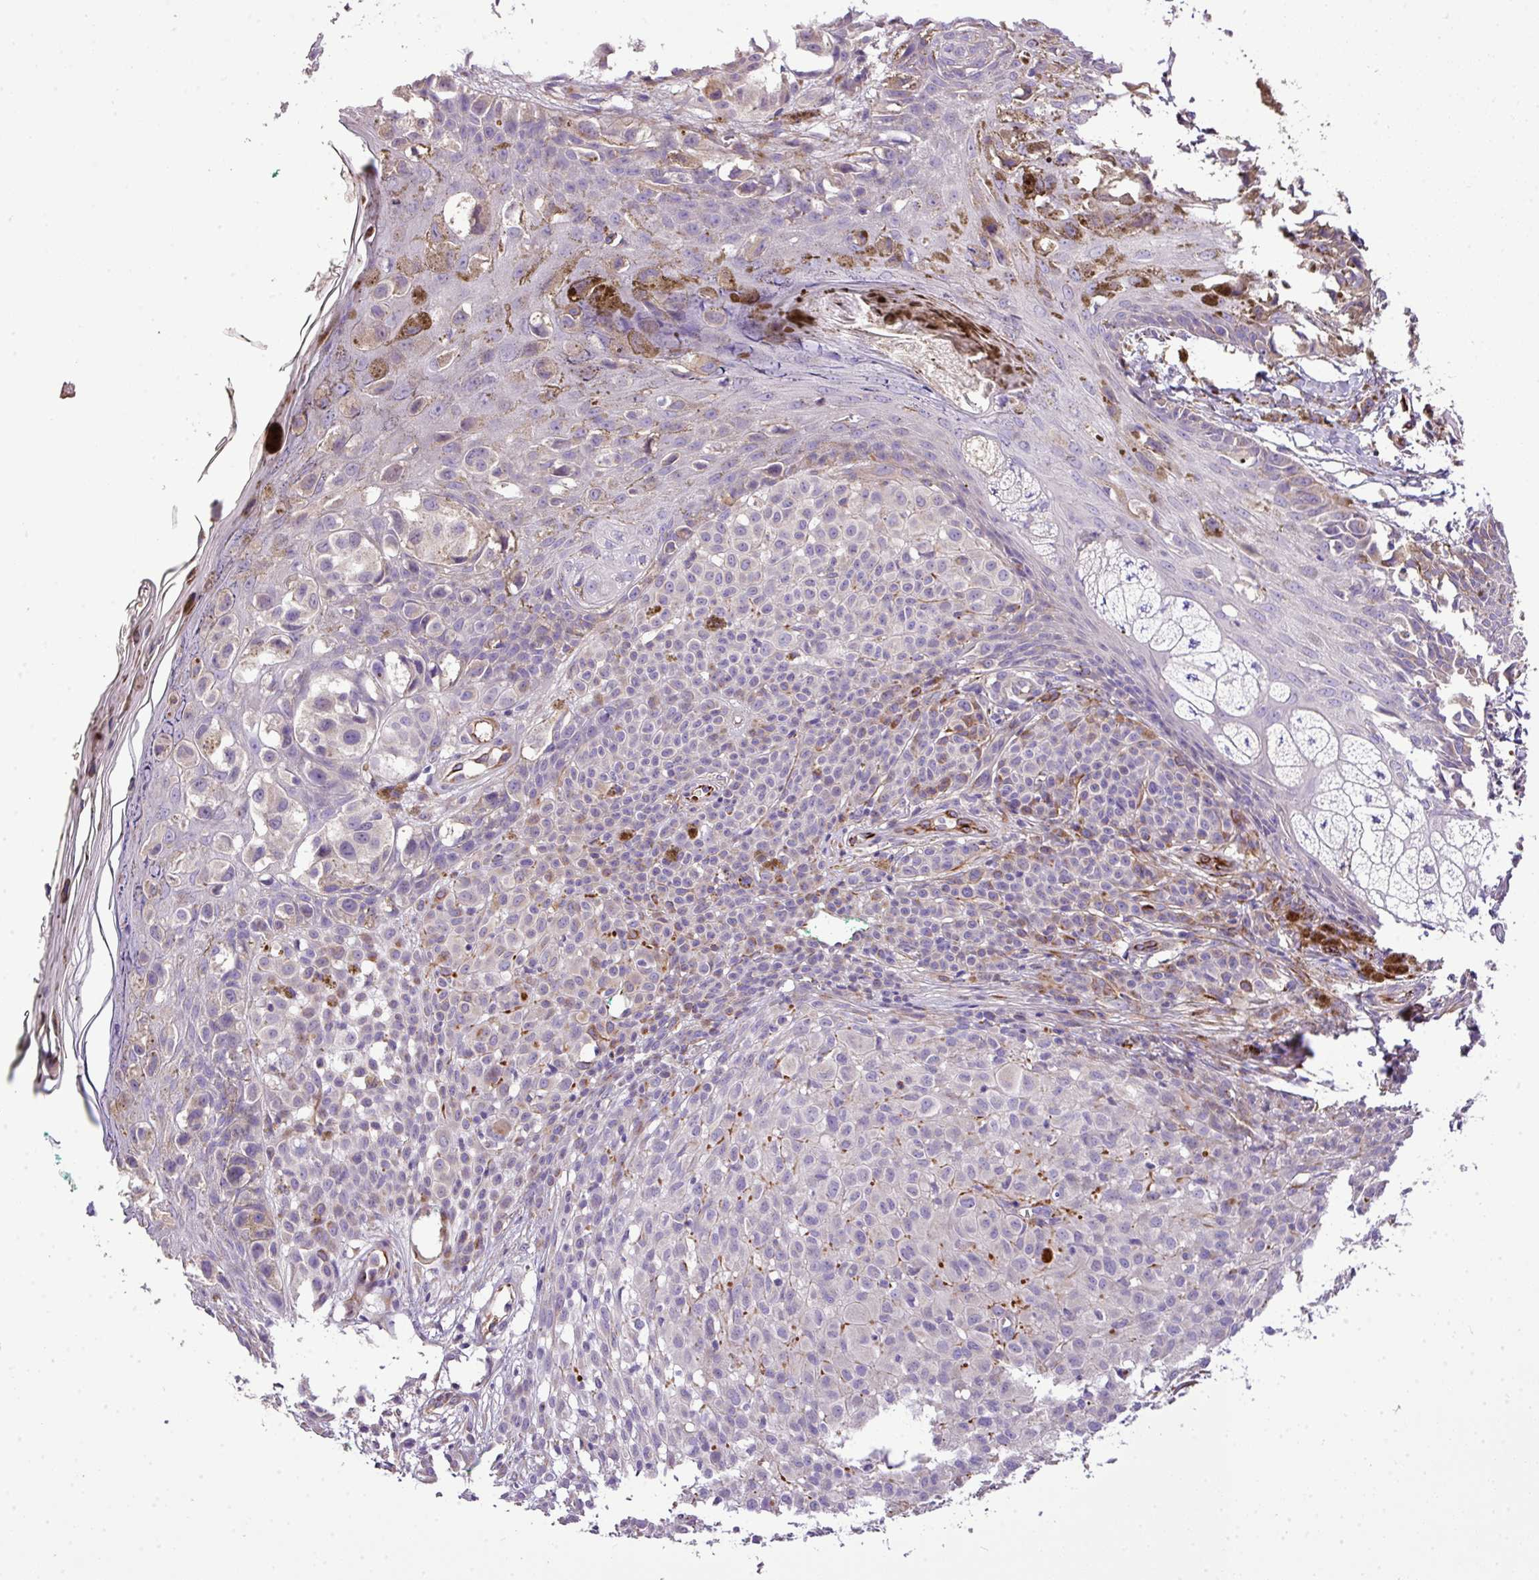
{"staining": {"intensity": "moderate", "quantity": "<25%", "location": "cytoplasmic/membranous"}, "tissue": "melanoma", "cell_type": "Tumor cells", "image_type": "cancer", "snomed": [{"axis": "morphology", "description": "Malignant melanoma, NOS"}, {"axis": "topography", "description": "Skin of leg"}], "caption": "Human melanoma stained with a brown dye demonstrates moderate cytoplasmic/membranous positive expression in approximately <25% of tumor cells.", "gene": "CTXN2", "patient": {"sex": "female", "age": 72}}